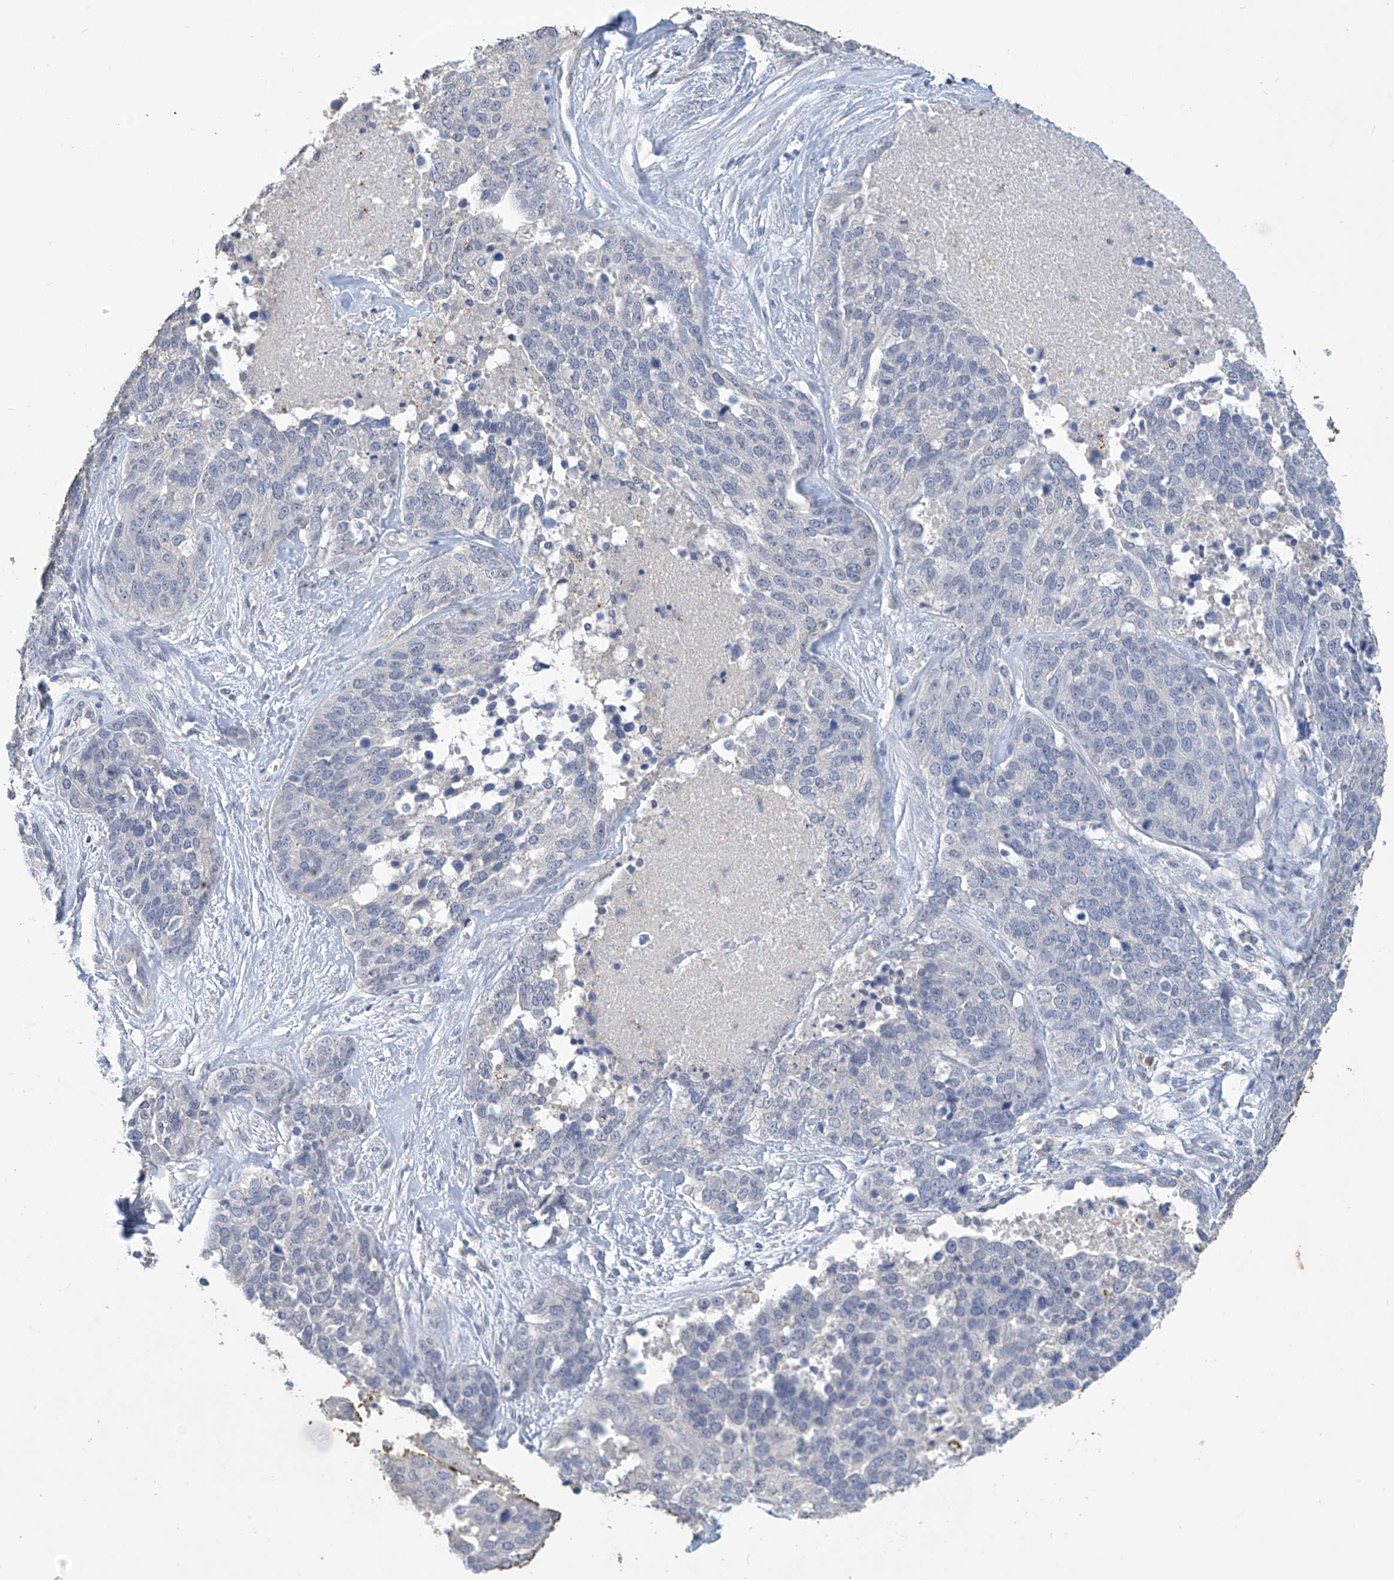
{"staining": {"intensity": "negative", "quantity": "none", "location": "none"}, "tissue": "ovarian cancer", "cell_type": "Tumor cells", "image_type": "cancer", "snomed": [{"axis": "morphology", "description": "Cystadenocarcinoma, serous, NOS"}, {"axis": "topography", "description": "Ovary"}], "caption": "Tumor cells show no significant staining in ovarian serous cystadenocarcinoma.", "gene": "OGT", "patient": {"sex": "female", "age": 44}}